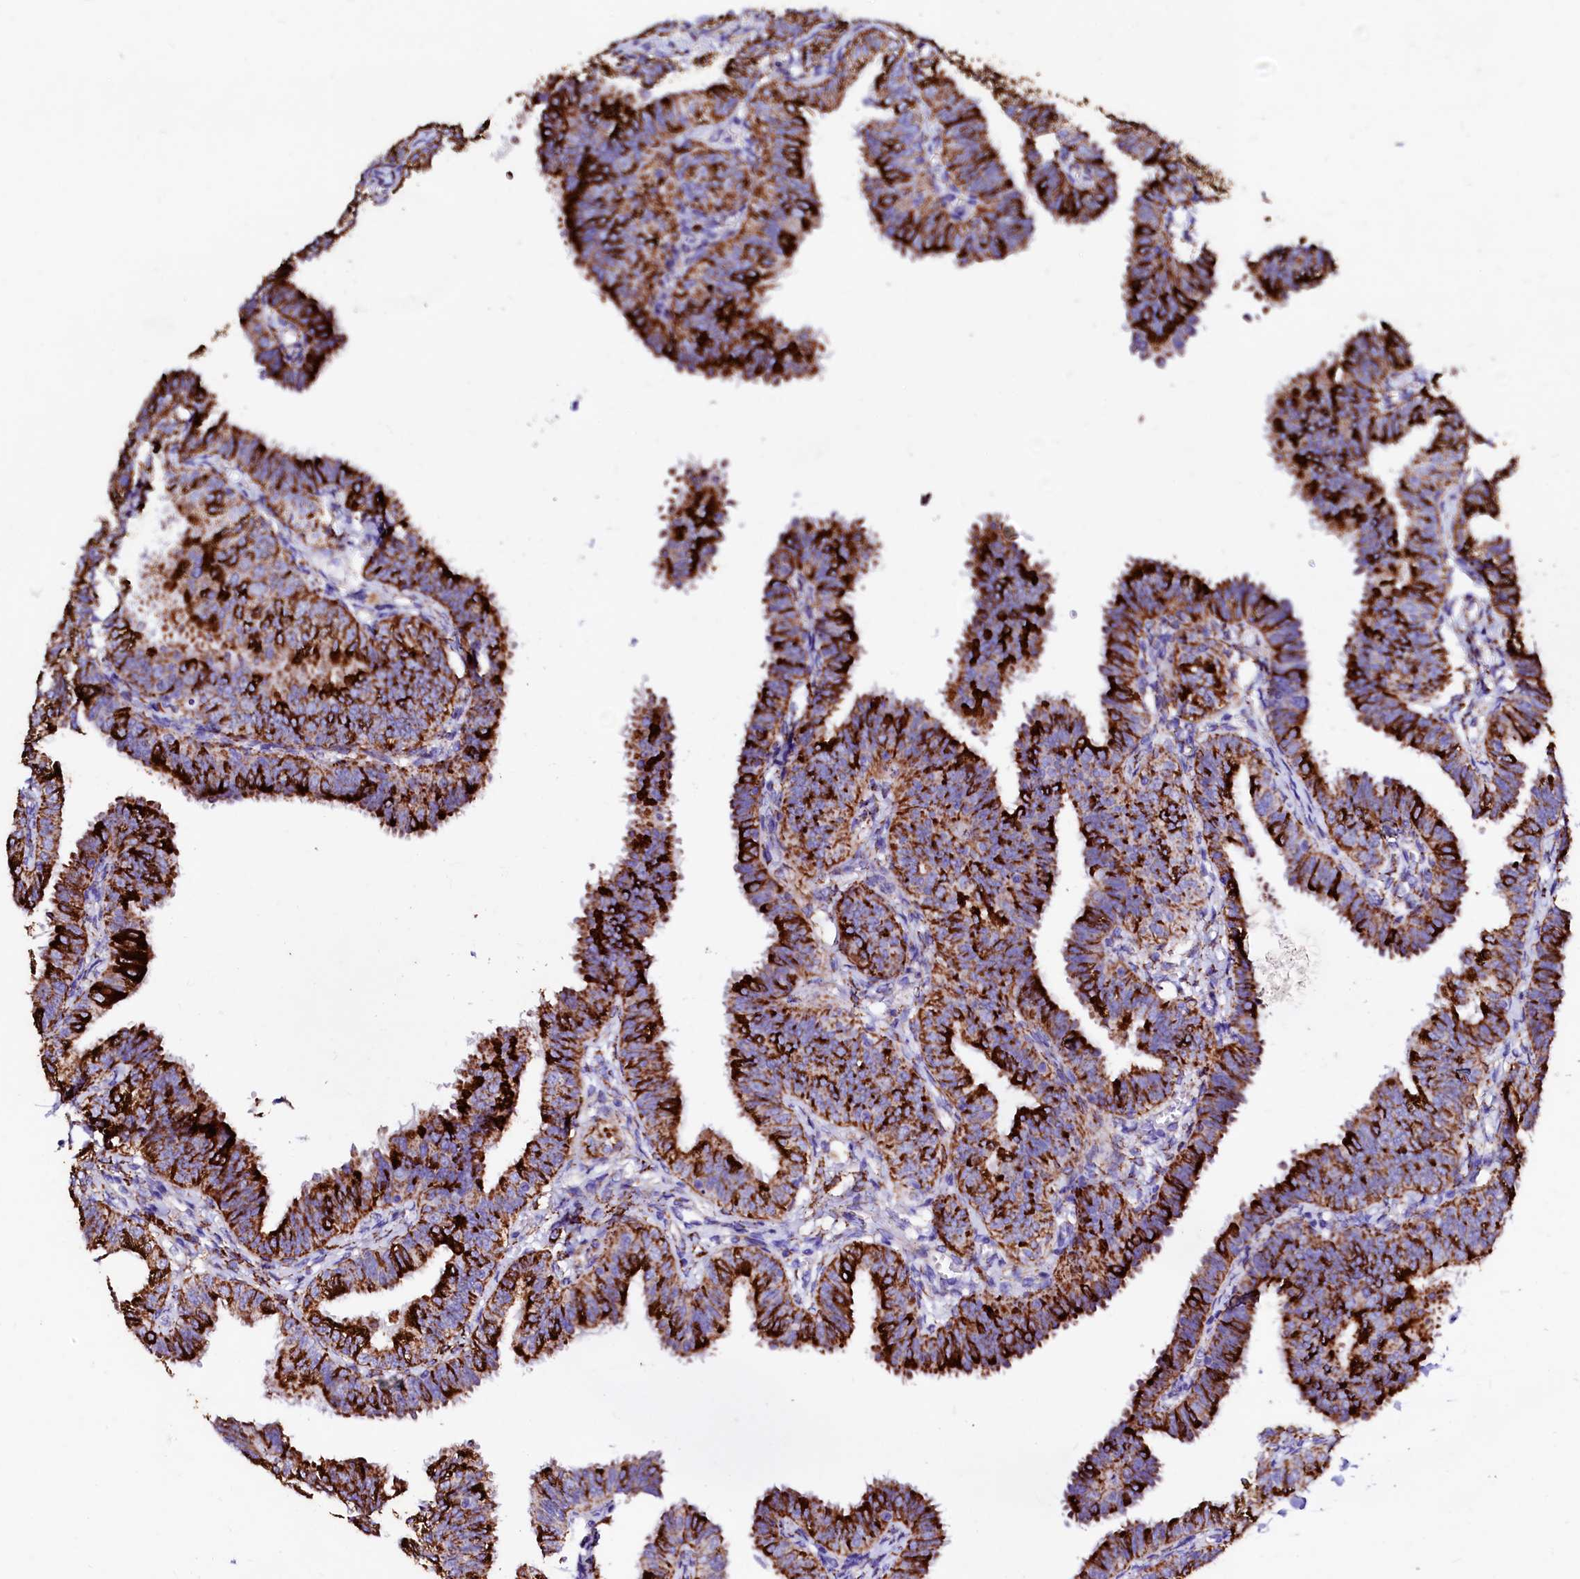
{"staining": {"intensity": "strong", "quantity": ">75%", "location": "cytoplasmic/membranous"}, "tissue": "fallopian tube", "cell_type": "Glandular cells", "image_type": "normal", "snomed": [{"axis": "morphology", "description": "Normal tissue, NOS"}, {"axis": "topography", "description": "Fallopian tube"}], "caption": "Immunohistochemical staining of unremarkable fallopian tube exhibits >75% levels of strong cytoplasmic/membranous protein expression in about >75% of glandular cells.", "gene": "MAOB", "patient": {"sex": "female", "age": 35}}